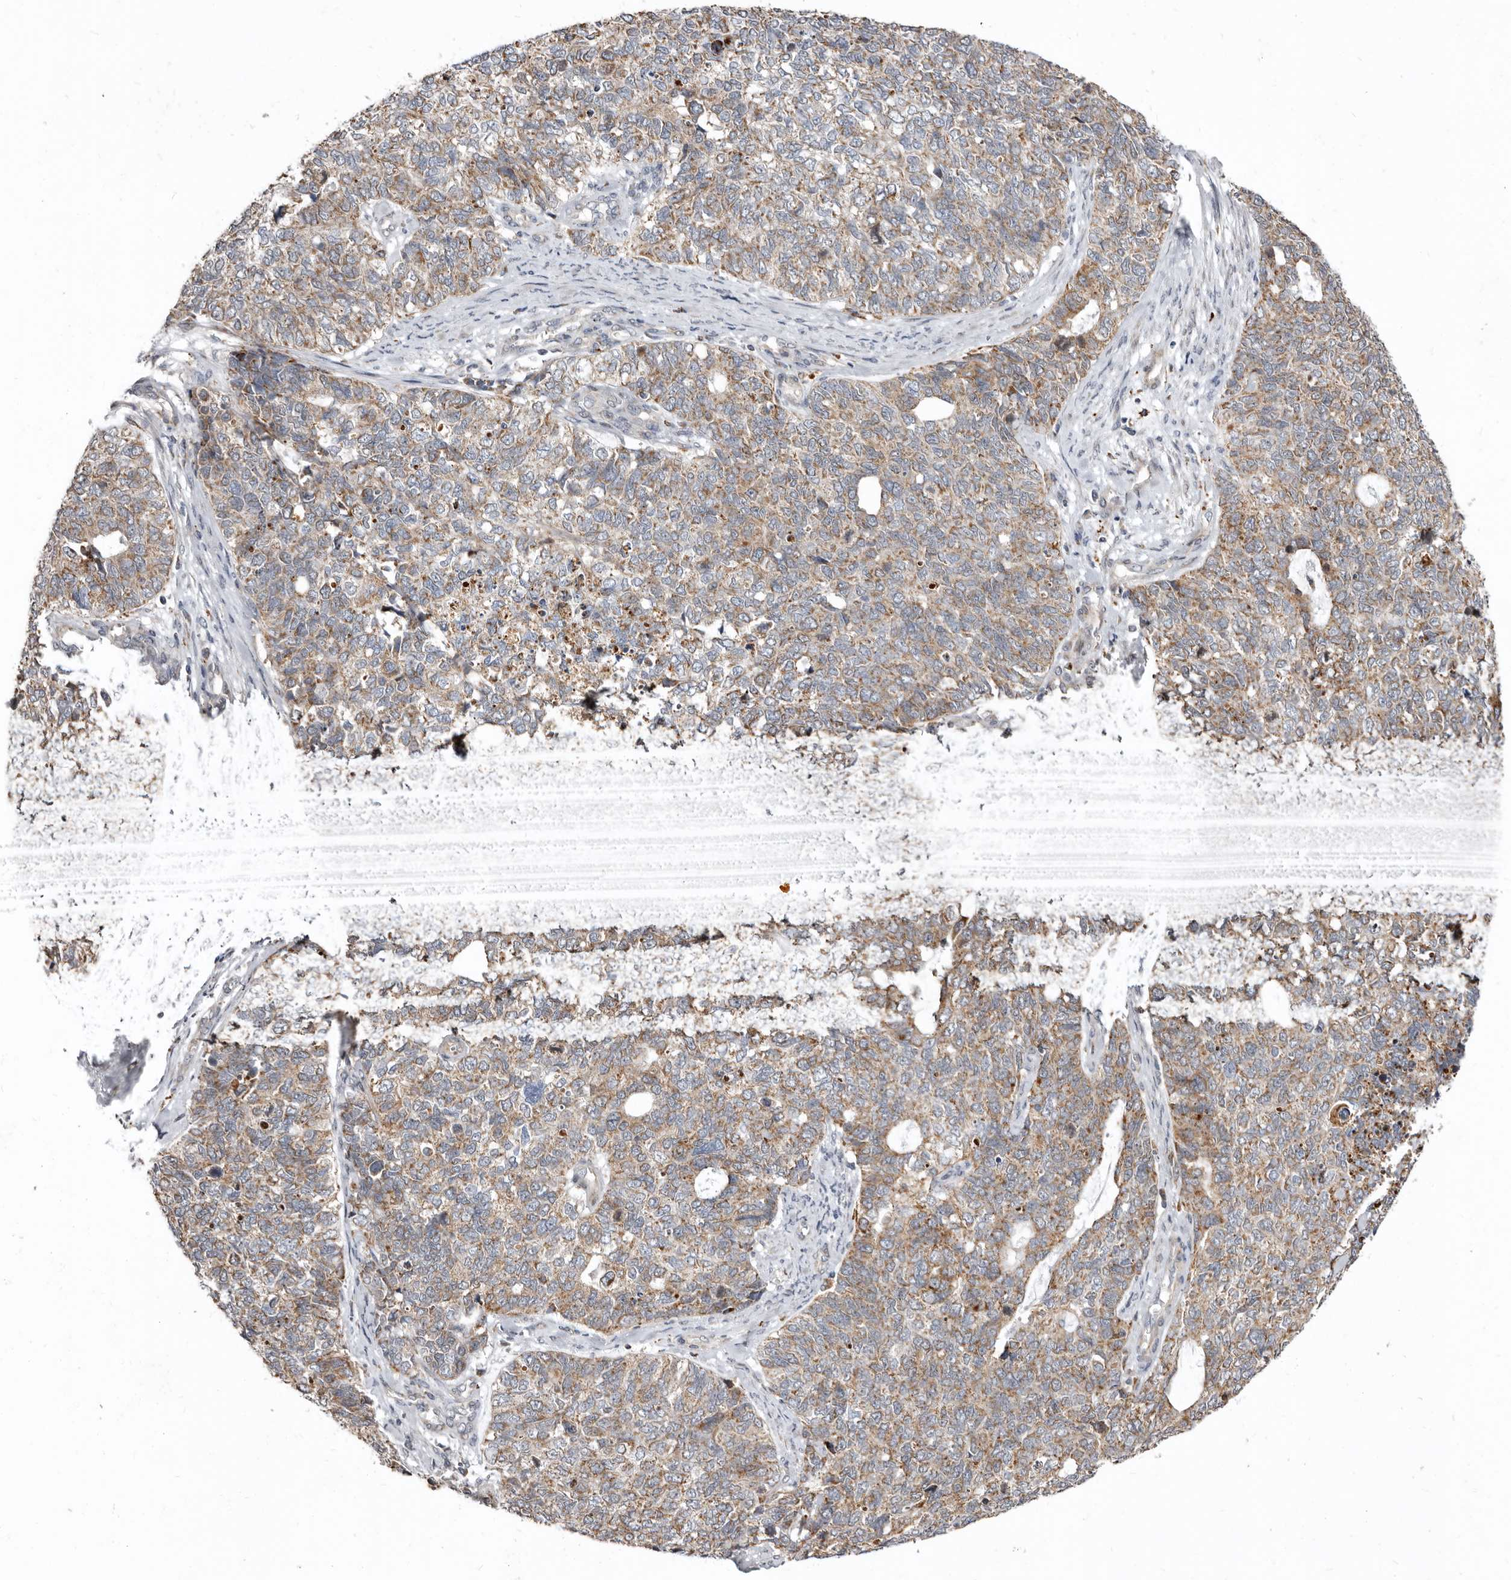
{"staining": {"intensity": "weak", "quantity": ">75%", "location": "cytoplasmic/membranous"}, "tissue": "cervical cancer", "cell_type": "Tumor cells", "image_type": "cancer", "snomed": [{"axis": "morphology", "description": "Squamous cell carcinoma, NOS"}, {"axis": "topography", "description": "Cervix"}], "caption": "Protein expression analysis of cervical cancer demonstrates weak cytoplasmic/membranous staining in approximately >75% of tumor cells.", "gene": "SMC4", "patient": {"sex": "female", "age": 63}}